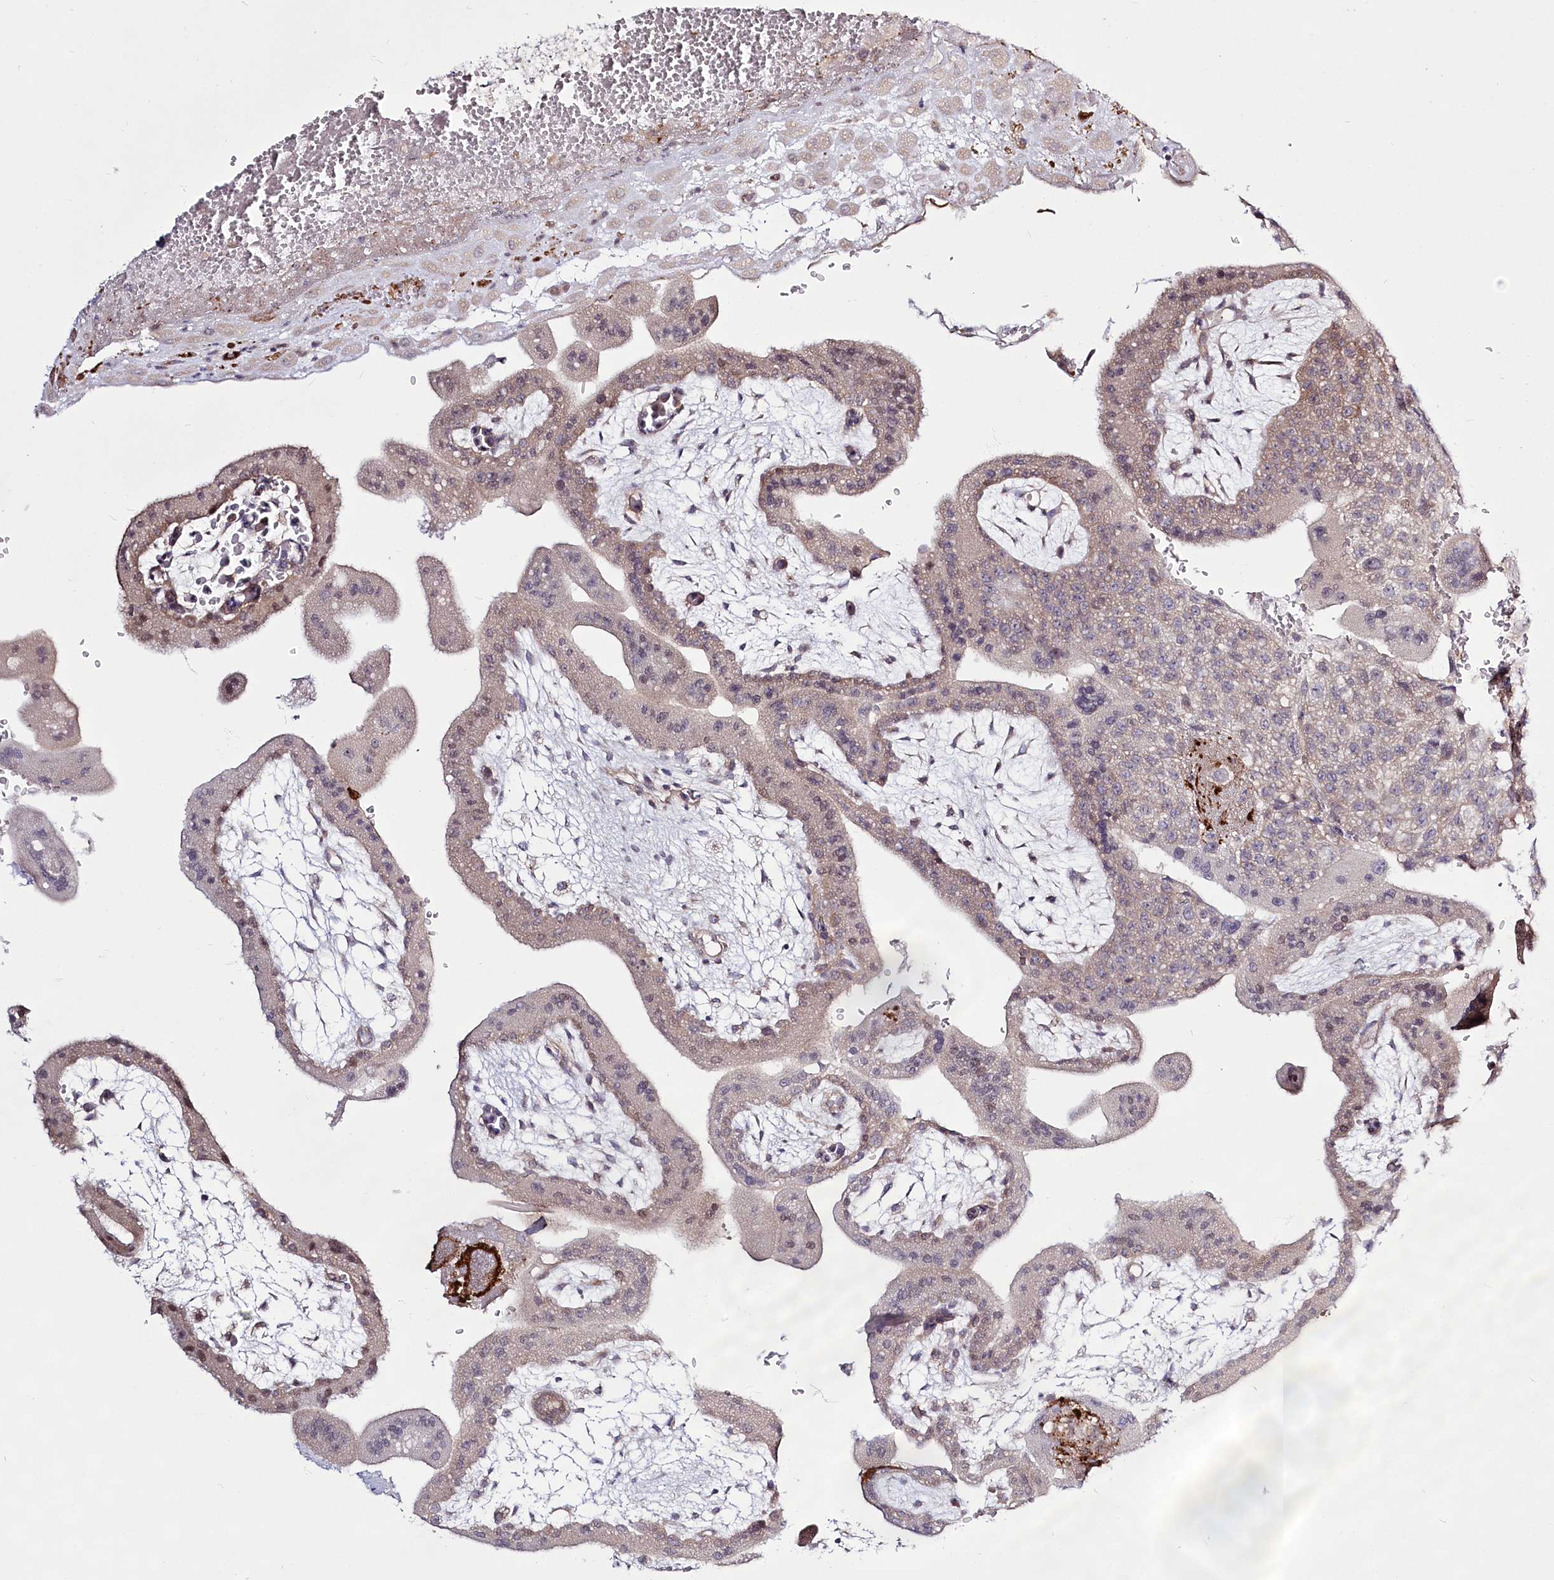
{"staining": {"intensity": "negative", "quantity": "none", "location": "none"}, "tissue": "placenta", "cell_type": "Decidual cells", "image_type": "normal", "snomed": [{"axis": "morphology", "description": "Normal tissue, NOS"}, {"axis": "topography", "description": "Placenta"}], "caption": "Immunohistochemical staining of benign human placenta demonstrates no significant positivity in decidual cells.", "gene": "SPINK13", "patient": {"sex": "female", "age": 35}}